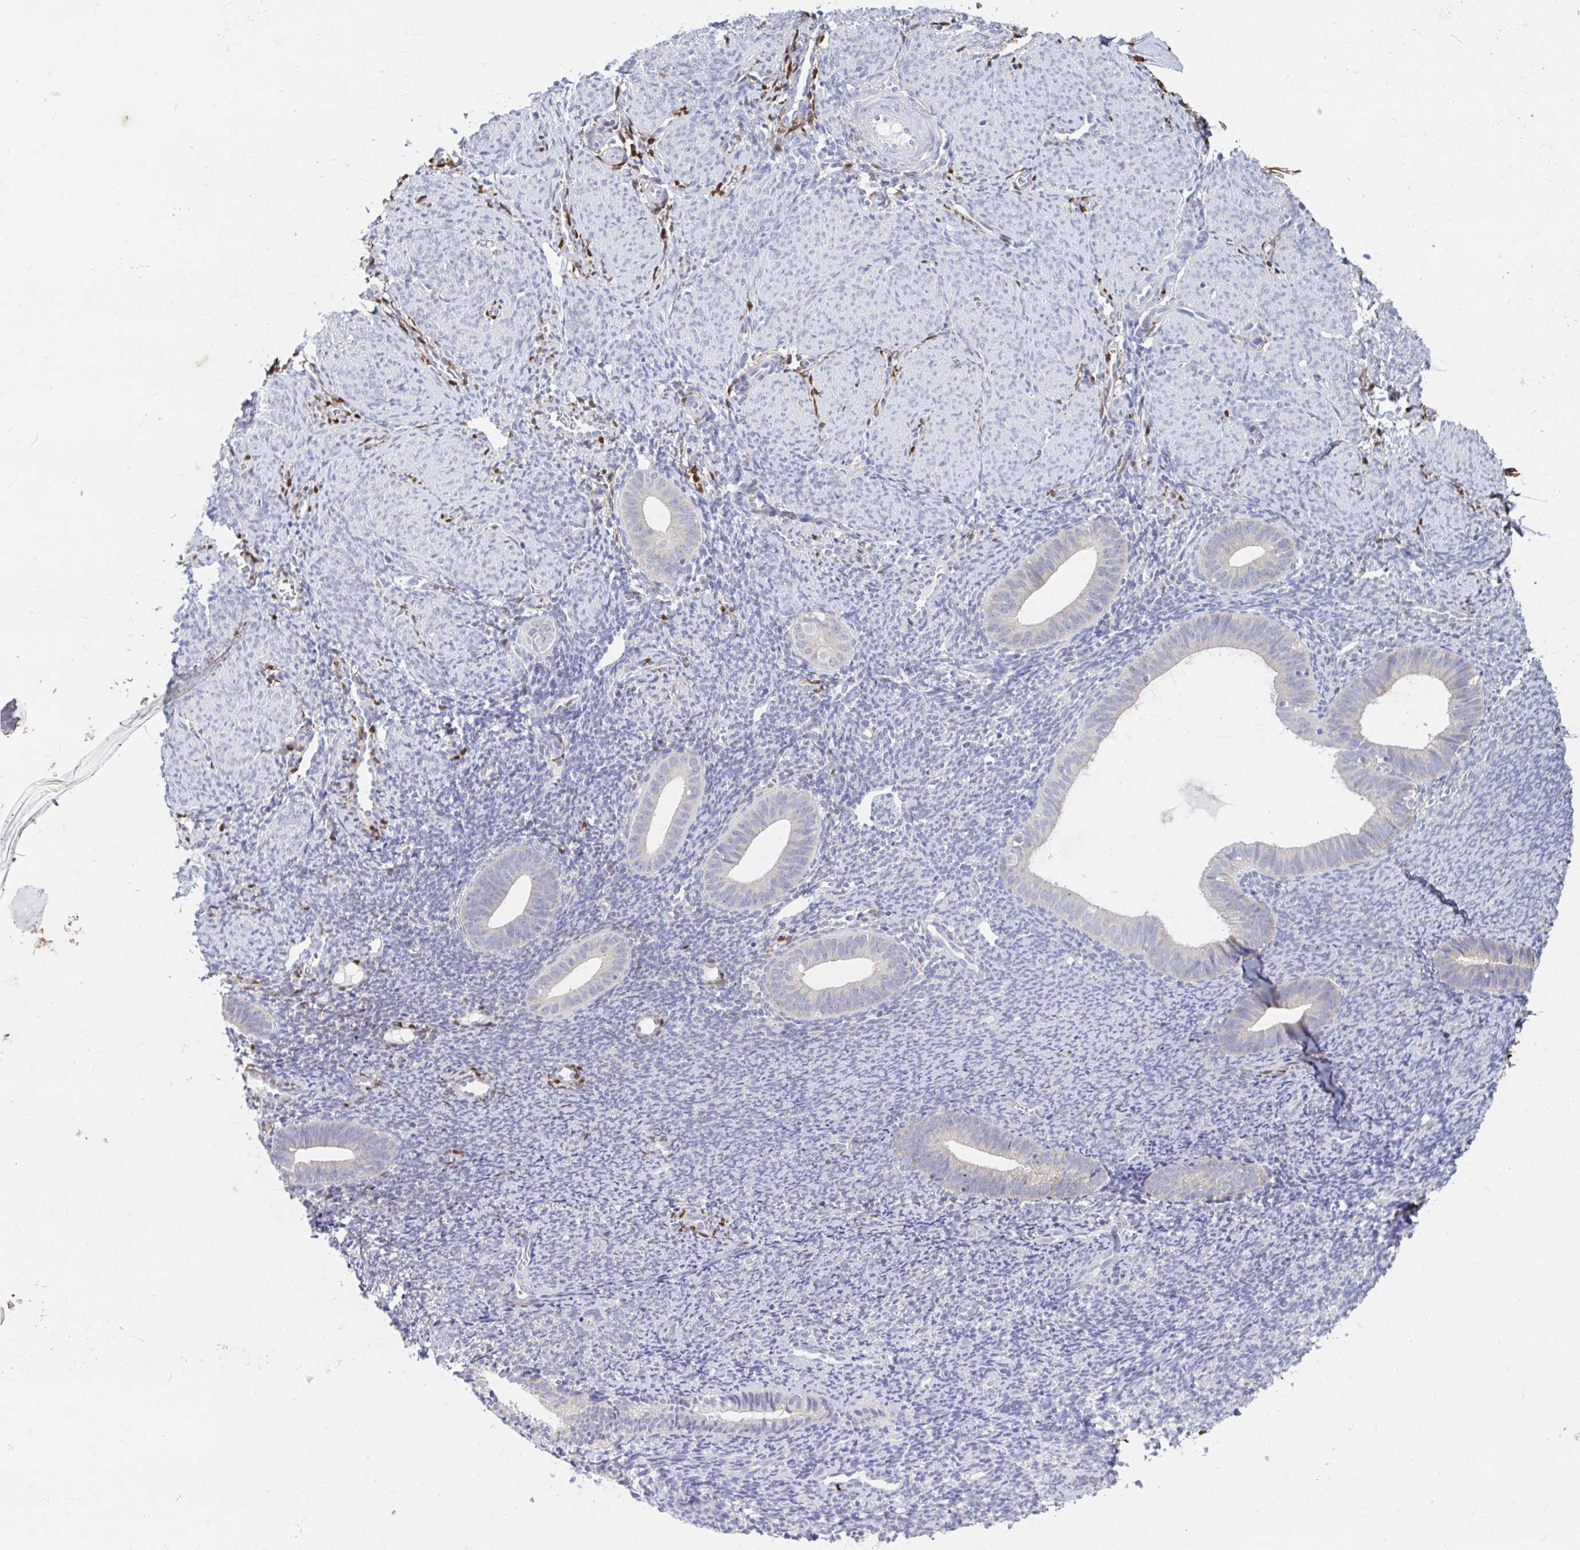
{"staining": {"intensity": "negative", "quantity": "none", "location": "none"}, "tissue": "endometrium", "cell_type": "Cells in endometrial stroma", "image_type": "normal", "snomed": [{"axis": "morphology", "description": "Normal tissue, NOS"}, {"axis": "topography", "description": "Endometrium"}], "caption": "Endometrium stained for a protein using immunohistochemistry (IHC) reveals no expression cells in endometrial stroma.", "gene": "ADH1A", "patient": {"sex": "female", "age": 39}}